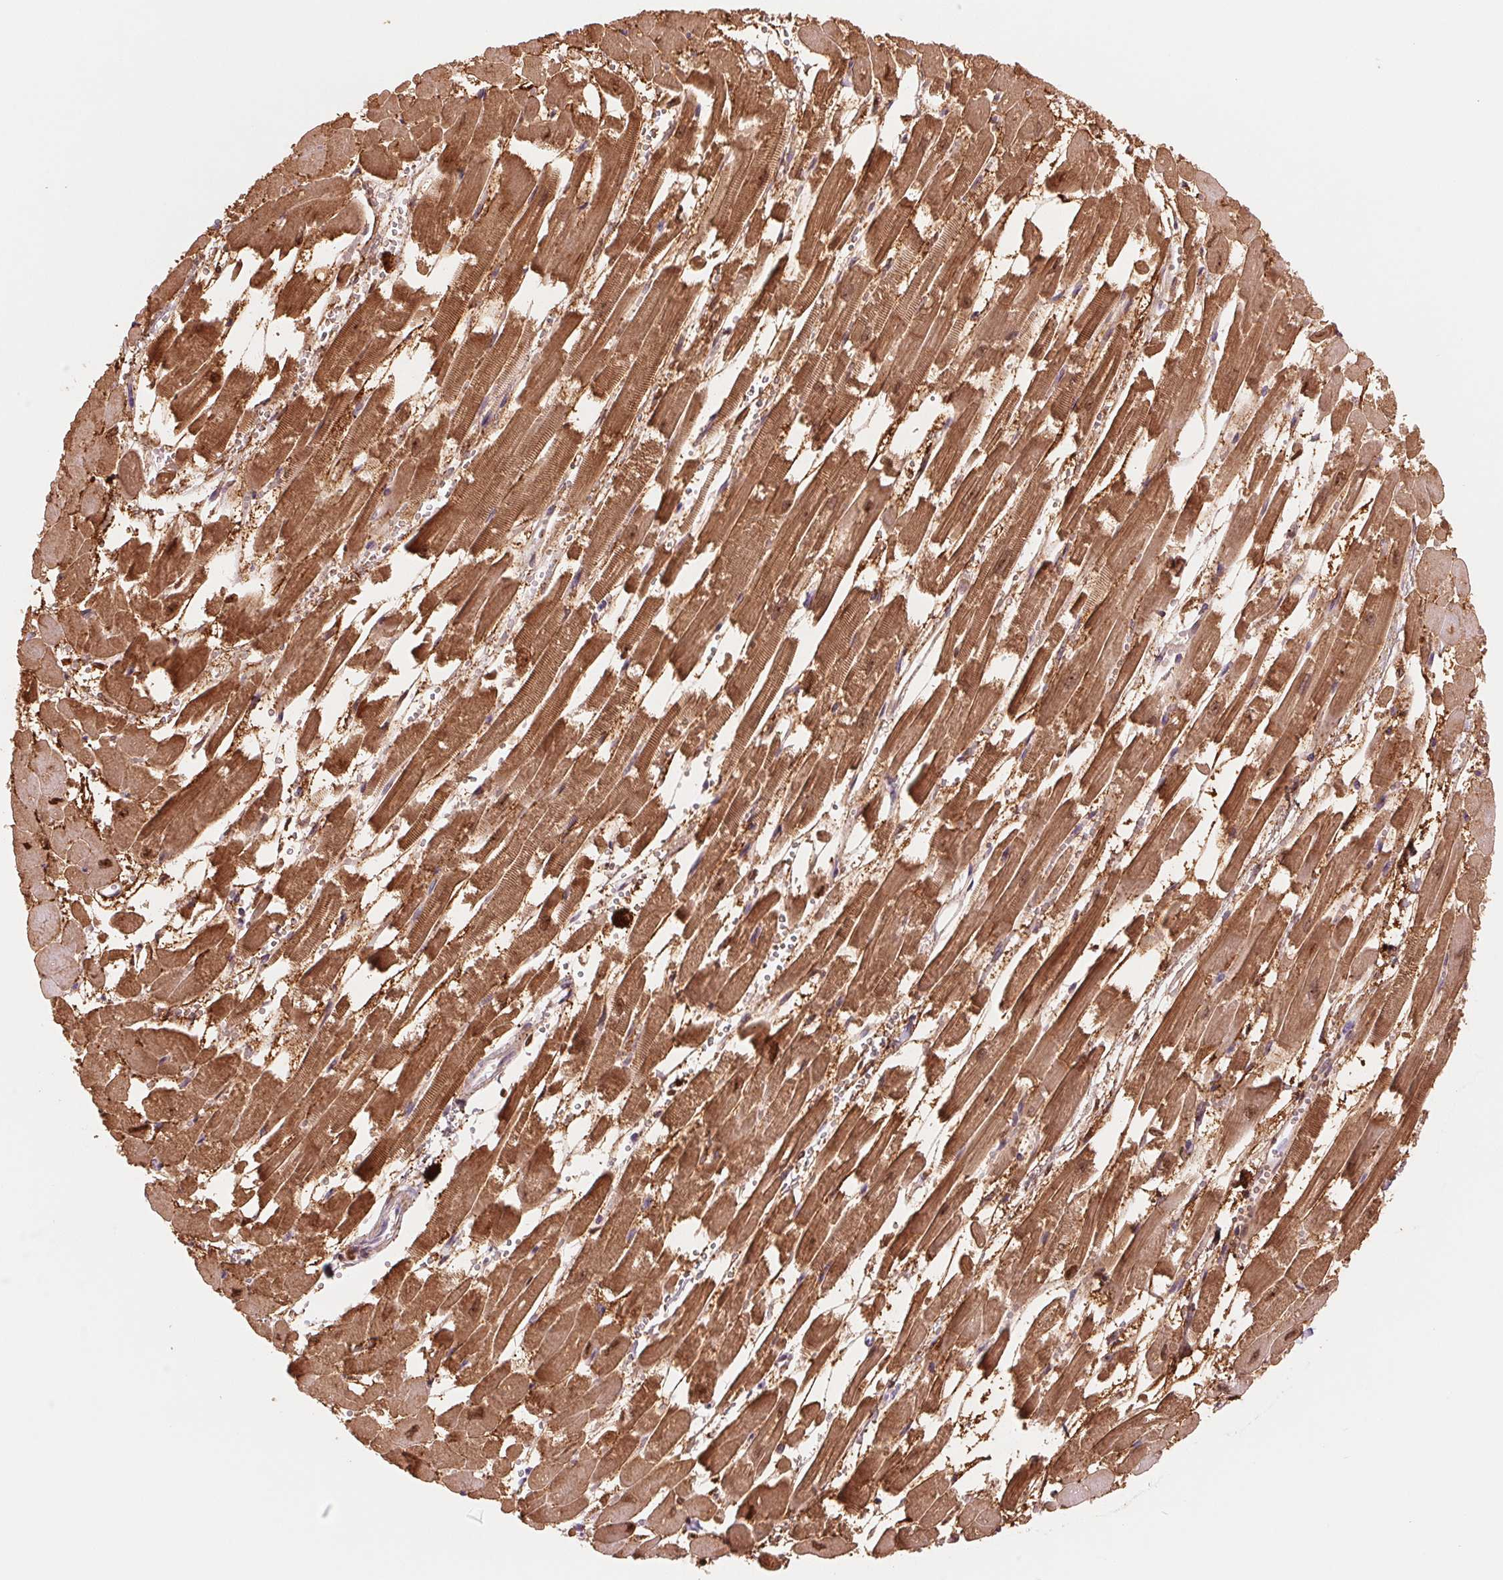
{"staining": {"intensity": "strong", "quantity": ">75%", "location": "cytoplasmic/membranous"}, "tissue": "heart muscle", "cell_type": "Cardiomyocytes", "image_type": "normal", "snomed": [{"axis": "morphology", "description": "Normal tissue, NOS"}, {"axis": "topography", "description": "Heart"}], "caption": "Protein expression analysis of benign heart muscle exhibits strong cytoplasmic/membranous staining in about >75% of cardiomyocytes. (Brightfield microscopy of DAB IHC at high magnification).", "gene": "CCDC168", "patient": {"sex": "female", "age": 52}}